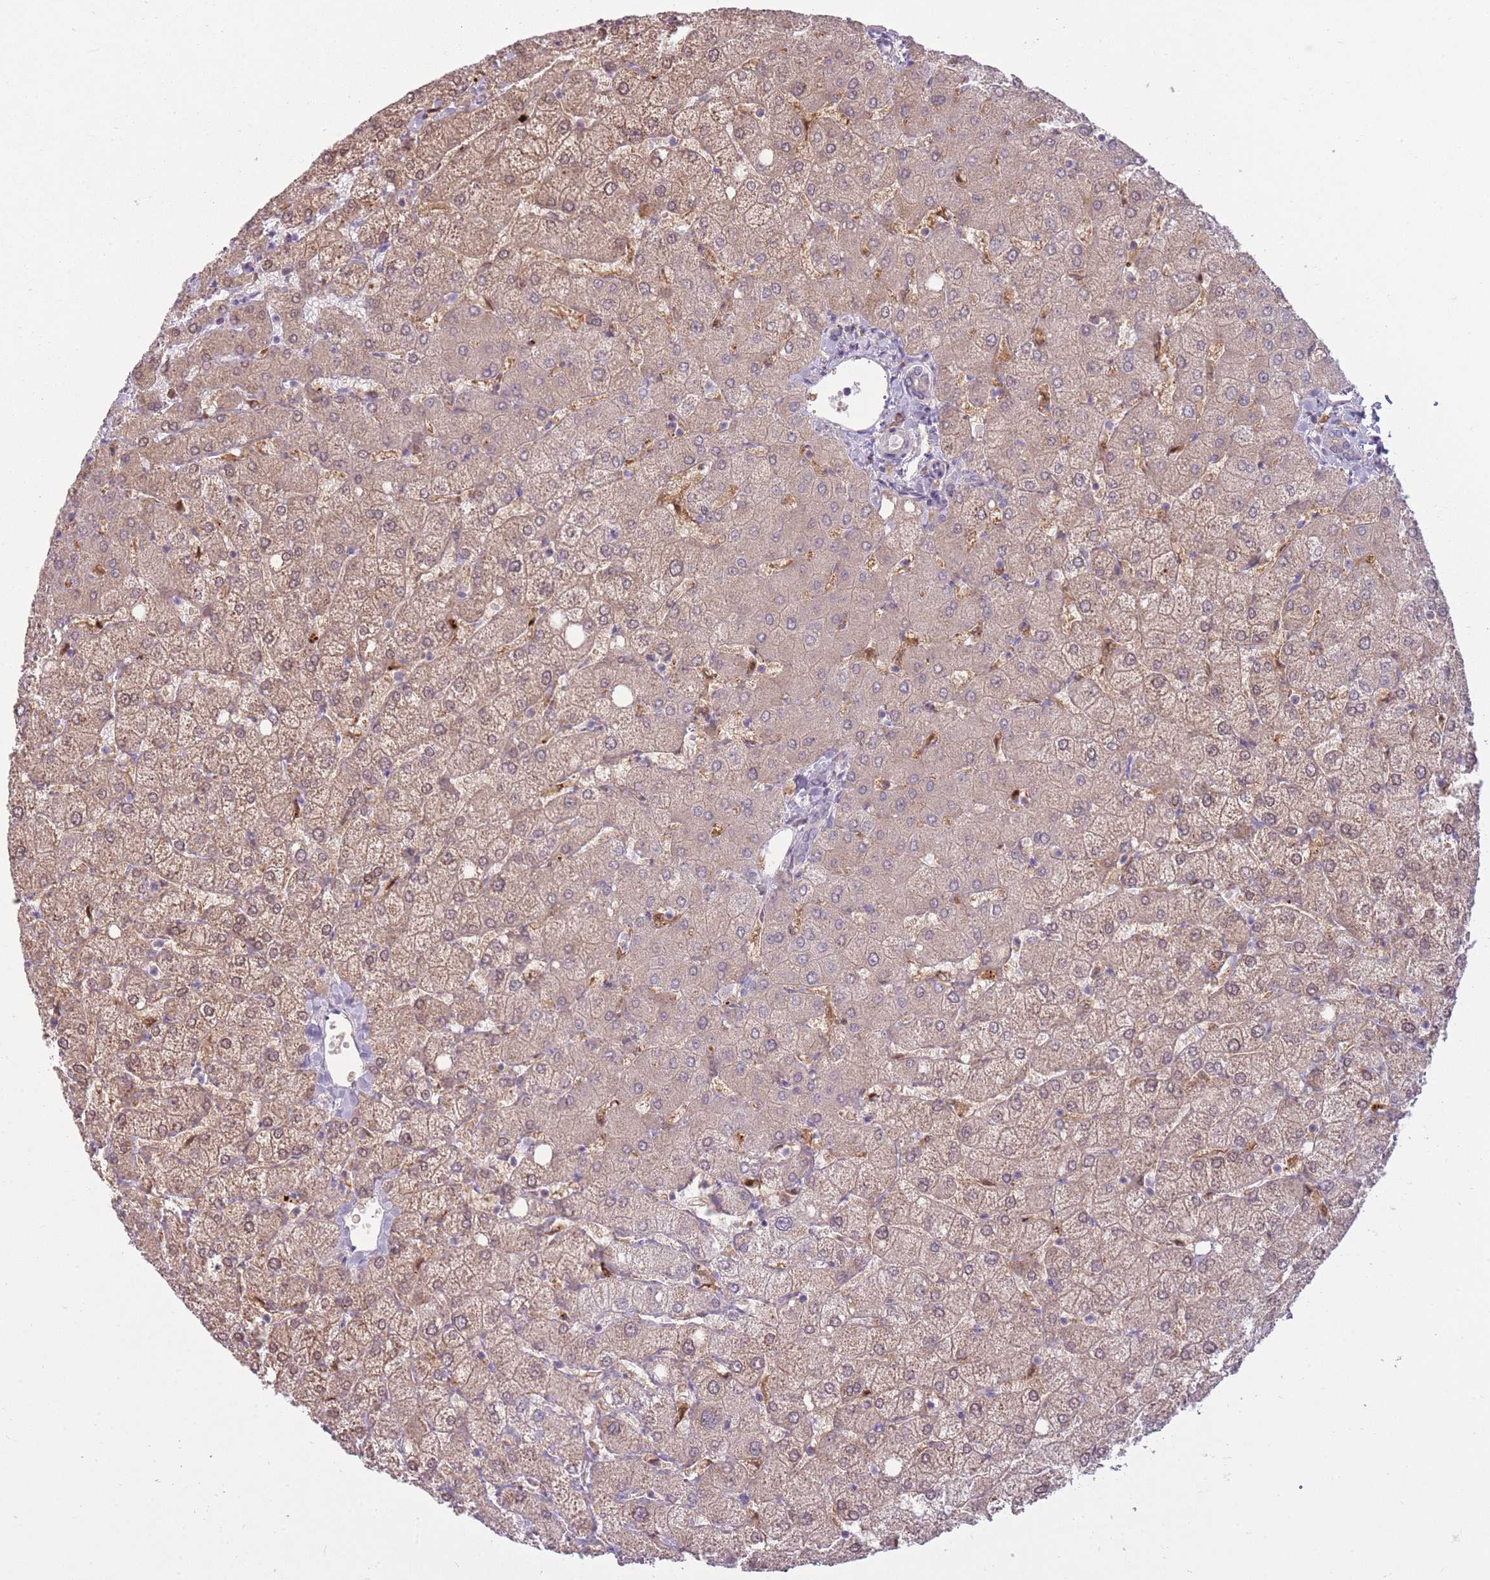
{"staining": {"intensity": "negative", "quantity": "none", "location": "none"}, "tissue": "liver", "cell_type": "Cholangiocytes", "image_type": "normal", "snomed": [{"axis": "morphology", "description": "Normal tissue, NOS"}, {"axis": "topography", "description": "Liver"}], "caption": "This is a micrograph of immunohistochemistry (IHC) staining of unremarkable liver, which shows no staining in cholangiocytes. (DAB (3,3'-diaminobenzidine) IHC visualized using brightfield microscopy, high magnification).", "gene": "LGALS9B", "patient": {"sex": "female", "age": 54}}